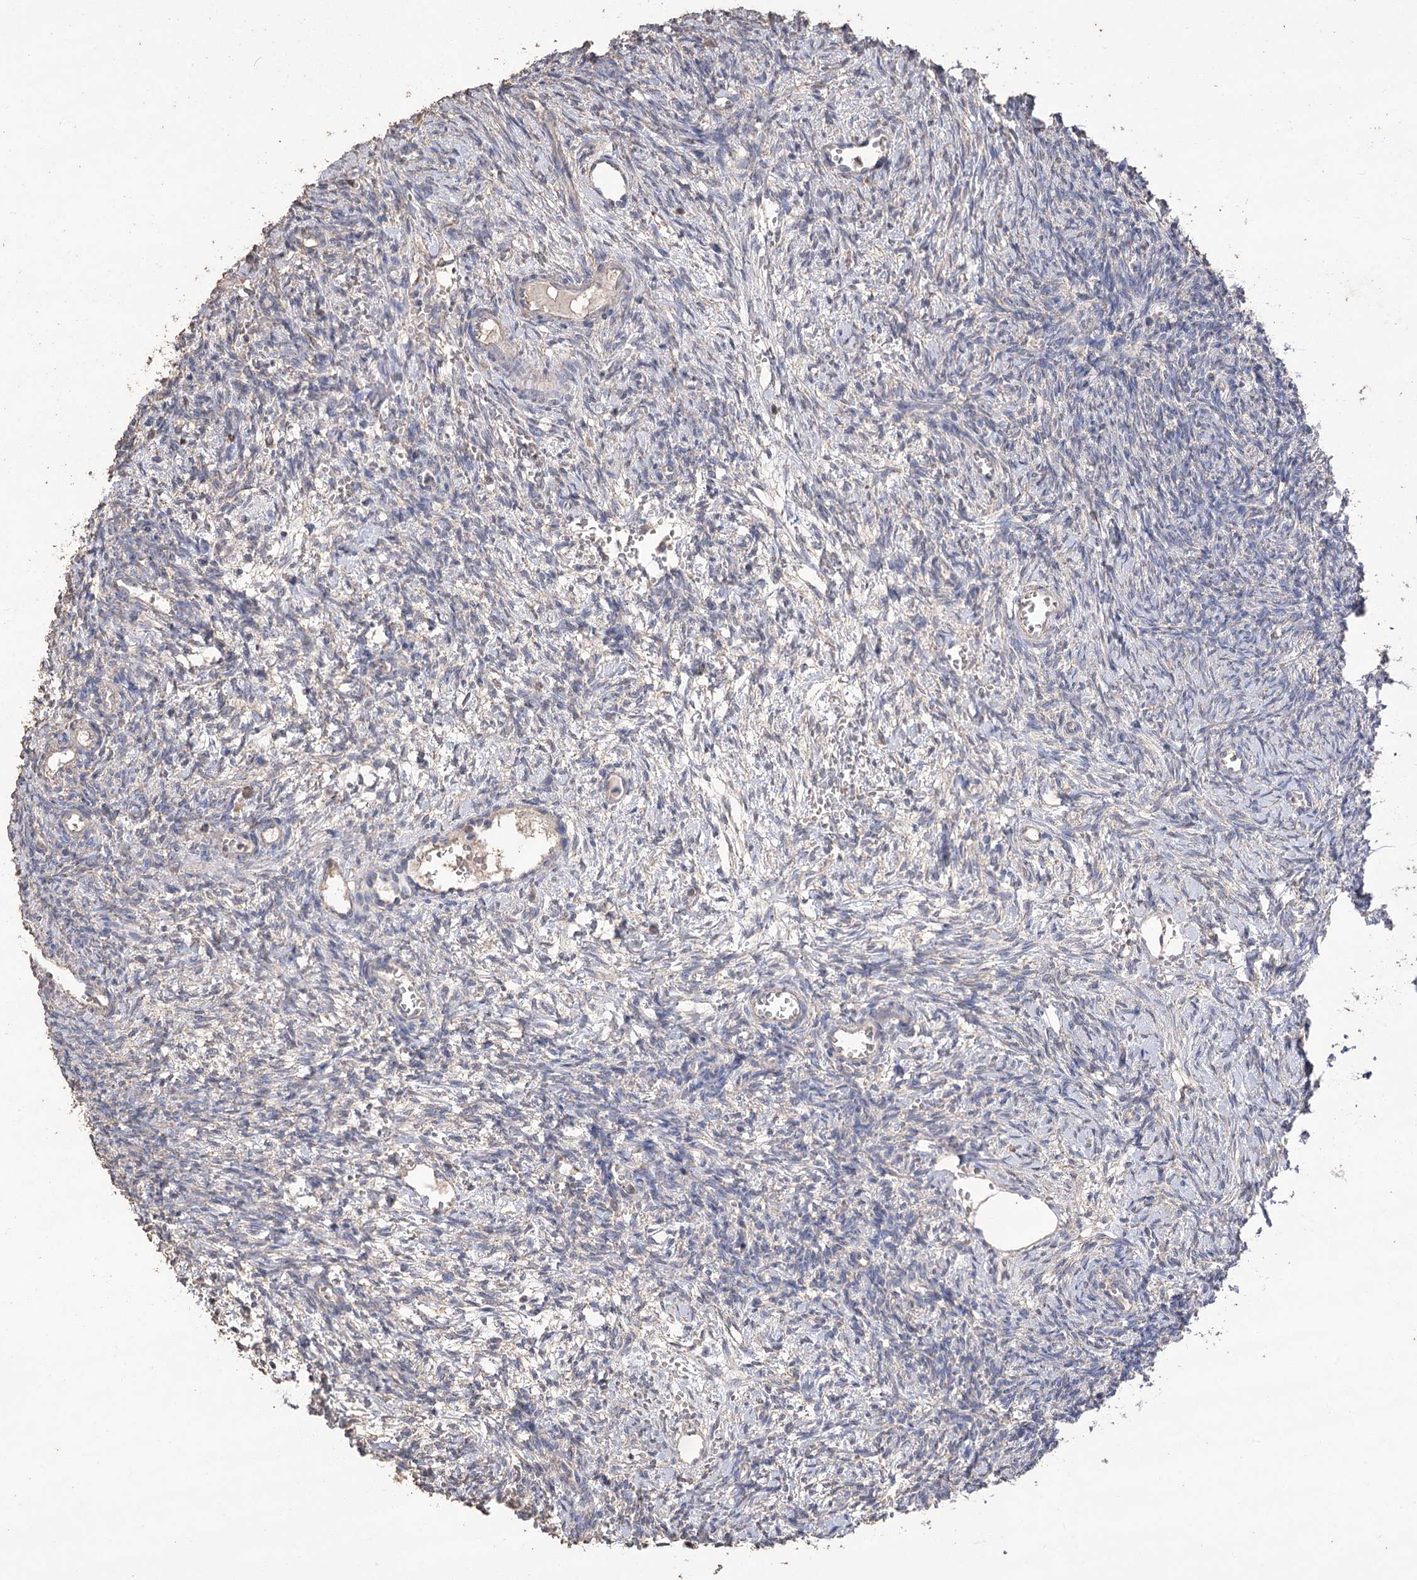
{"staining": {"intensity": "negative", "quantity": "none", "location": "none"}, "tissue": "ovary", "cell_type": "Ovarian stroma cells", "image_type": "normal", "snomed": [{"axis": "morphology", "description": "Normal tissue, NOS"}, {"axis": "topography", "description": "Ovary"}], "caption": "Protein analysis of normal ovary exhibits no significant staining in ovarian stroma cells. (Stains: DAB (3,3'-diaminobenzidine) immunohistochemistry (IHC) with hematoxylin counter stain, Microscopy: brightfield microscopy at high magnification).", "gene": "IREB2", "patient": {"sex": "female", "age": 39}}